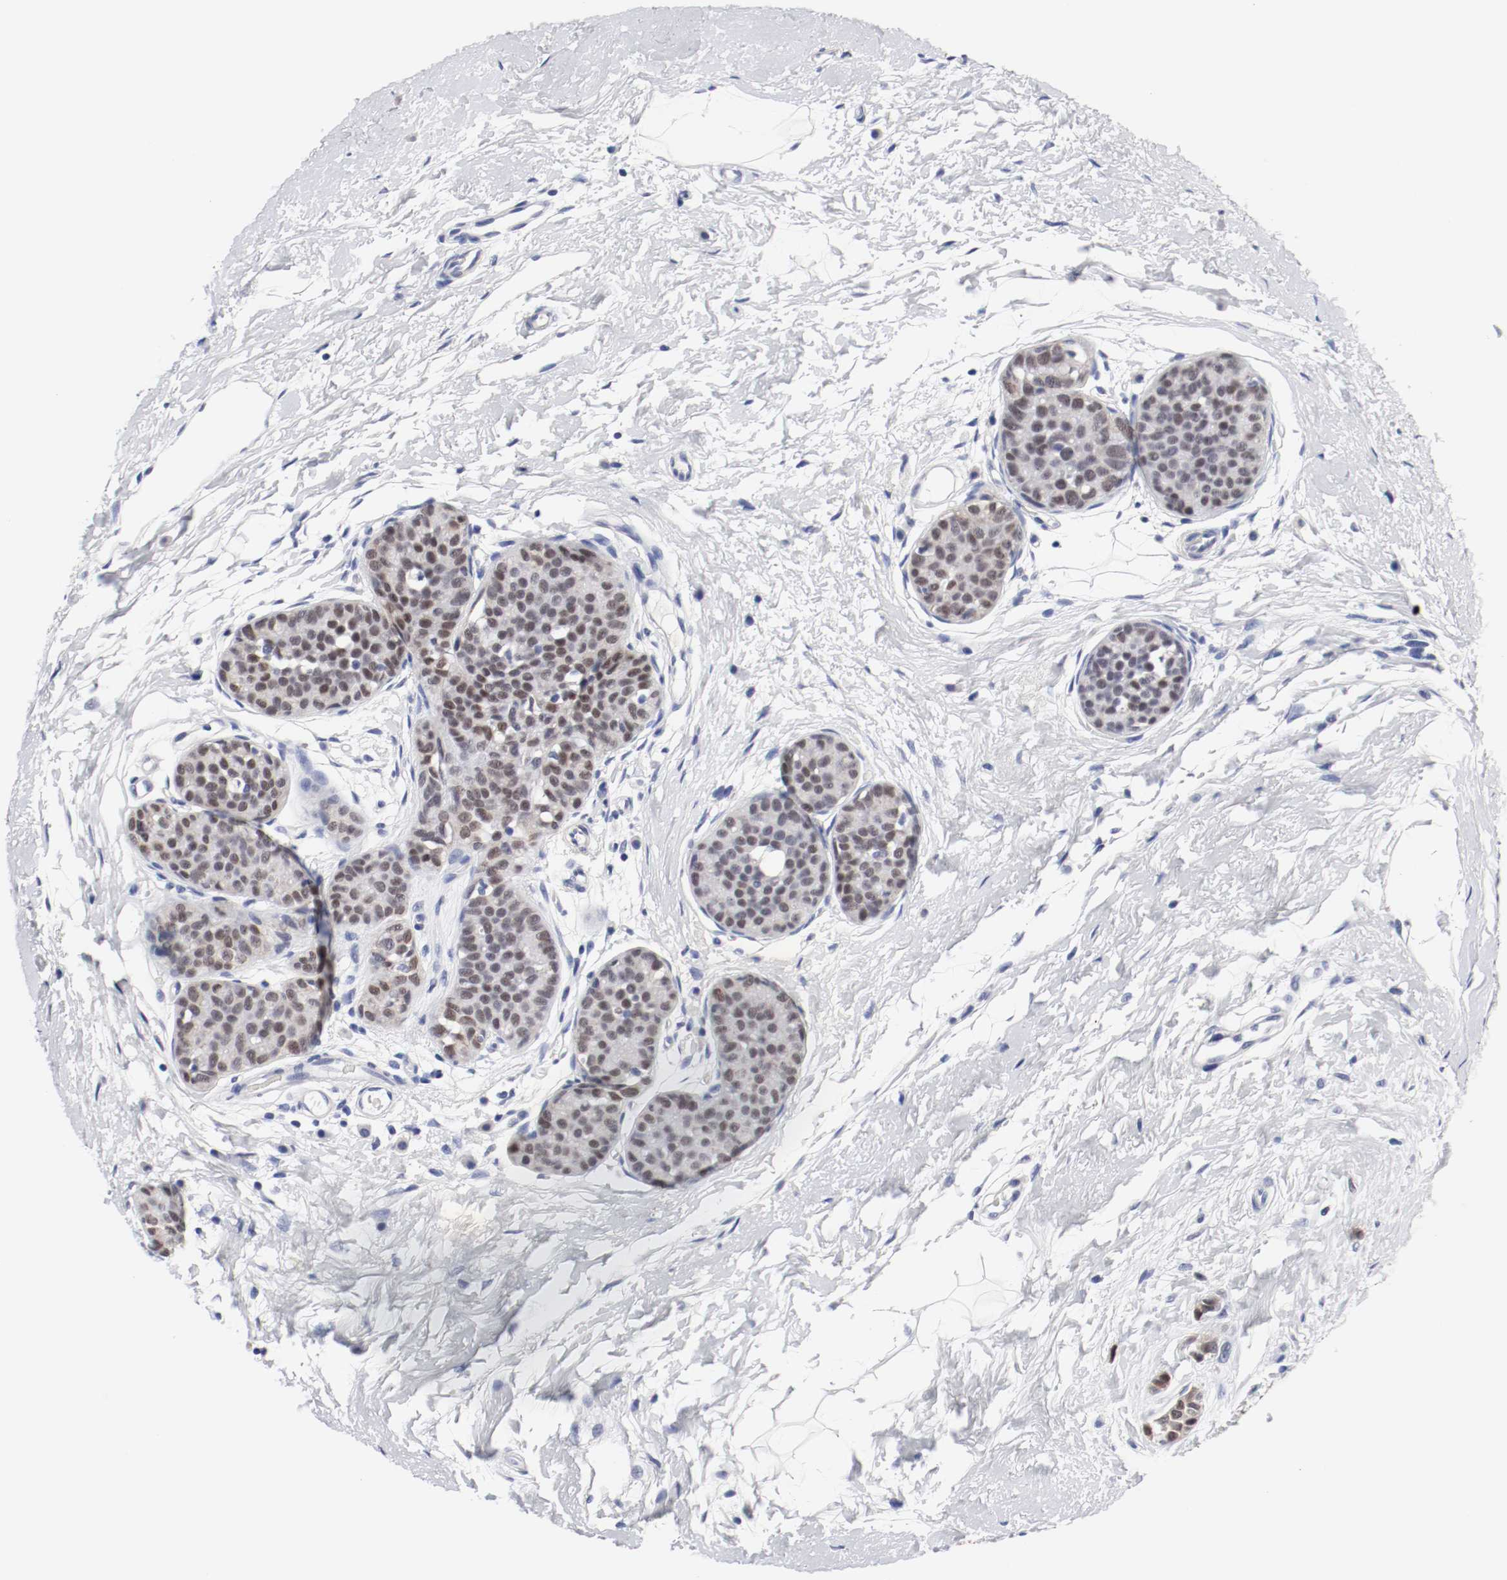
{"staining": {"intensity": "moderate", "quantity": "25%-75%", "location": "nuclear"}, "tissue": "breast cancer", "cell_type": "Tumor cells", "image_type": "cancer", "snomed": [{"axis": "morphology", "description": "Lobular carcinoma, in situ"}, {"axis": "morphology", "description": "Lobular carcinoma"}, {"axis": "topography", "description": "Breast"}], "caption": "Human breast cancer (lobular carcinoma in situ) stained with a protein marker shows moderate staining in tumor cells.", "gene": "GRHL2", "patient": {"sex": "female", "age": 41}}